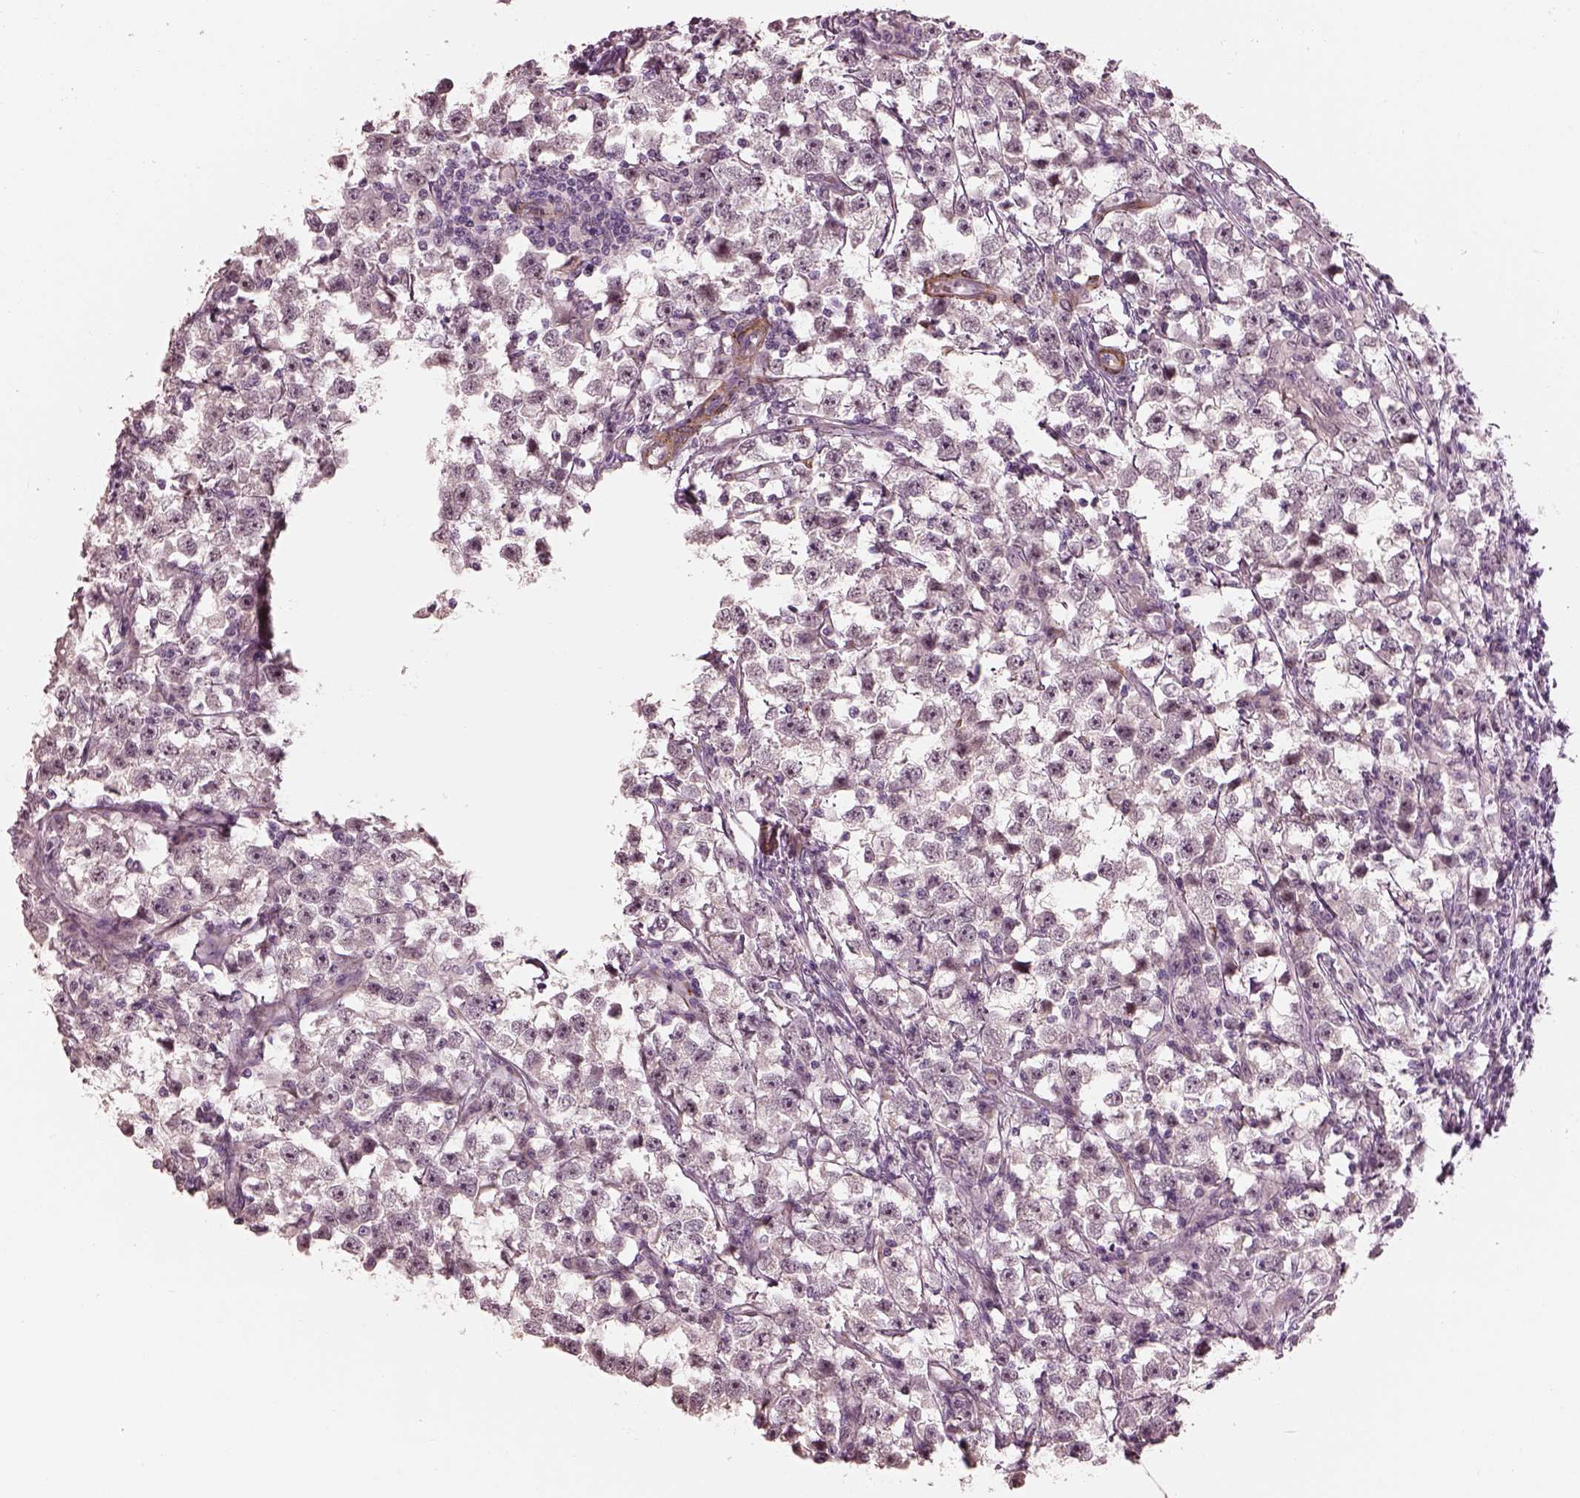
{"staining": {"intensity": "negative", "quantity": "none", "location": "none"}, "tissue": "testis cancer", "cell_type": "Tumor cells", "image_type": "cancer", "snomed": [{"axis": "morphology", "description": "Seminoma, NOS"}, {"axis": "topography", "description": "Testis"}], "caption": "Testis cancer (seminoma) was stained to show a protein in brown. There is no significant expression in tumor cells.", "gene": "PRKCZ", "patient": {"sex": "male", "age": 33}}